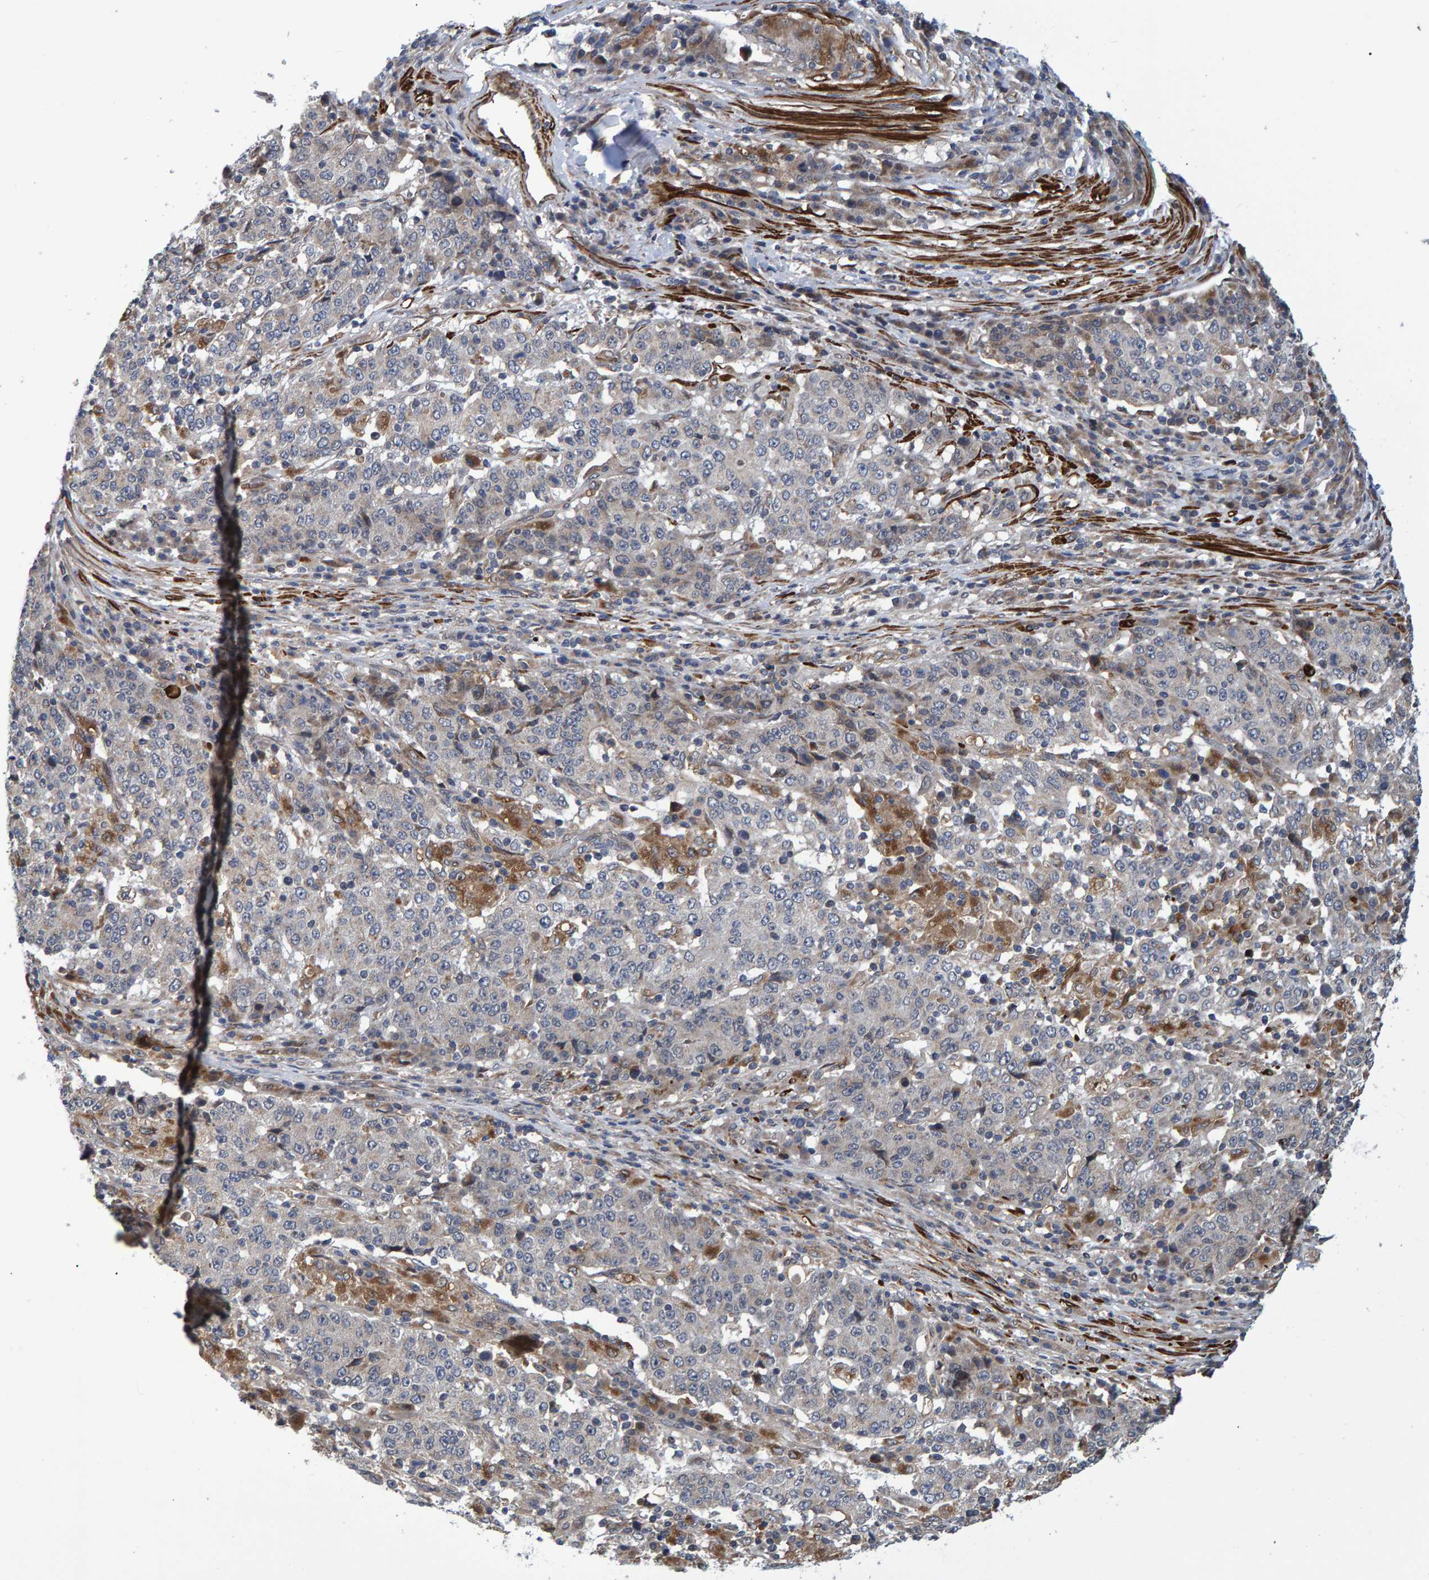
{"staining": {"intensity": "weak", "quantity": "<25%", "location": "cytoplasmic/membranous"}, "tissue": "stomach cancer", "cell_type": "Tumor cells", "image_type": "cancer", "snomed": [{"axis": "morphology", "description": "Adenocarcinoma, NOS"}, {"axis": "topography", "description": "Stomach"}], "caption": "Tumor cells show no significant expression in stomach cancer.", "gene": "ATP6V1H", "patient": {"sex": "male", "age": 59}}